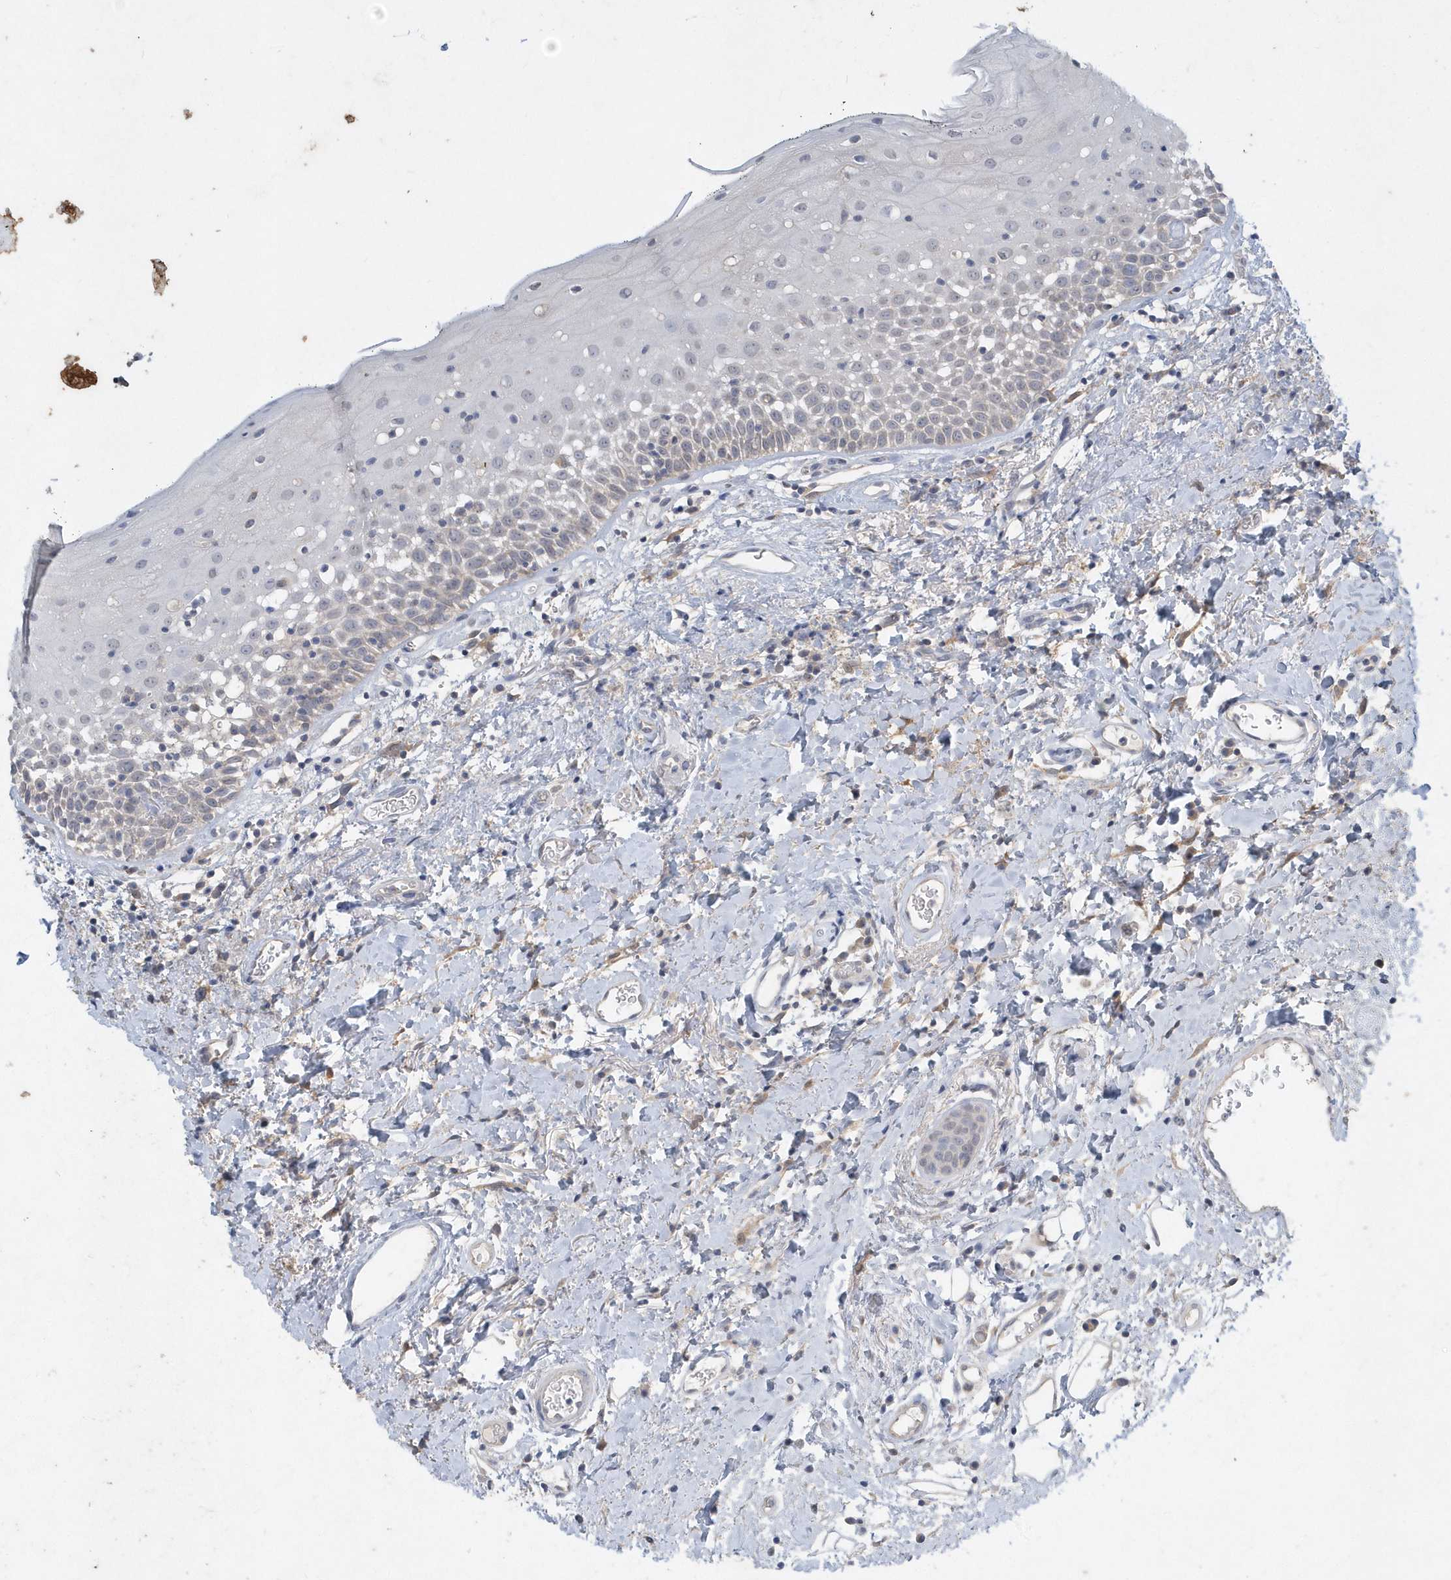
{"staining": {"intensity": "weak", "quantity": "<25%", "location": "cytoplasmic/membranous,nuclear"}, "tissue": "oral mucosa", "cell_type": "Squamous epithelial cells", "image_type": "normal", "snomed": [{"axis": "morphology", "description": "Normal tissue, NOS"}, {"axis": "topography", "description": "Oral tissue"}], "caption": "Immunohistochemistry of benign oral mucosa demonstrates no staining in squamous epithelial cells. (DAB IHC visualized using brightfield microscopy, high magnification).", "gene": "AKR7A2", "patient": {"sex": "male", "age": 74}}